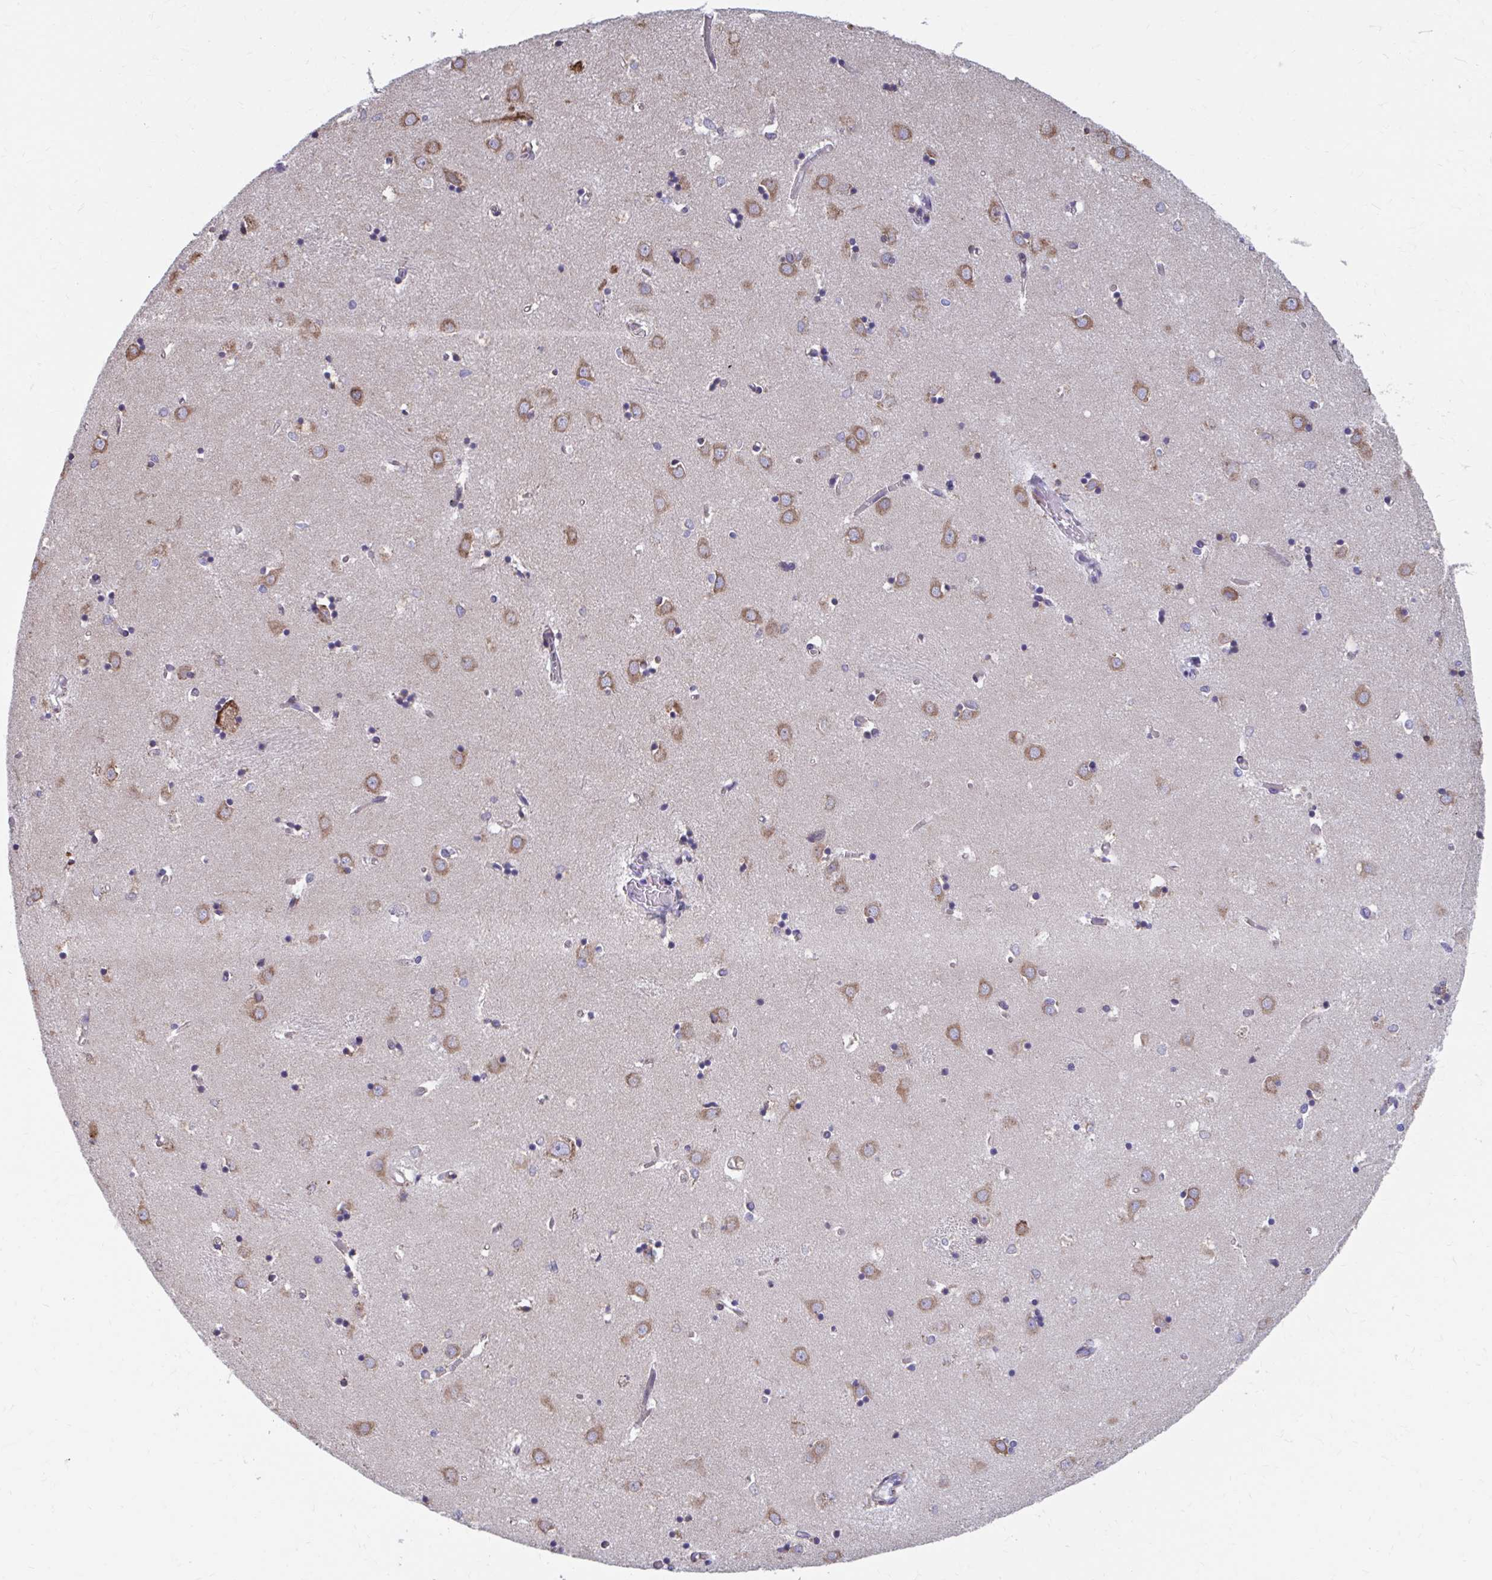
{"staining": {"intensity": "moderate", "quantity": ">75%", "location": "cytoplasmic/membranous"}, "tissue": "caudate", "cell_type": "Glial cells", "image_type": "normal", "snomed": [{"axis": "morphology", "description": "Normal tissue, NOS"}, {"axis": "topography", "description": "Lateral ventricle wall"}], "caption": "Moderate cytoplasmic/membranous expression is seen in about >75% of glial cells in benign caudate.", "gene": "FKBP2", "patient": {"sex": "male", "age": 54}}